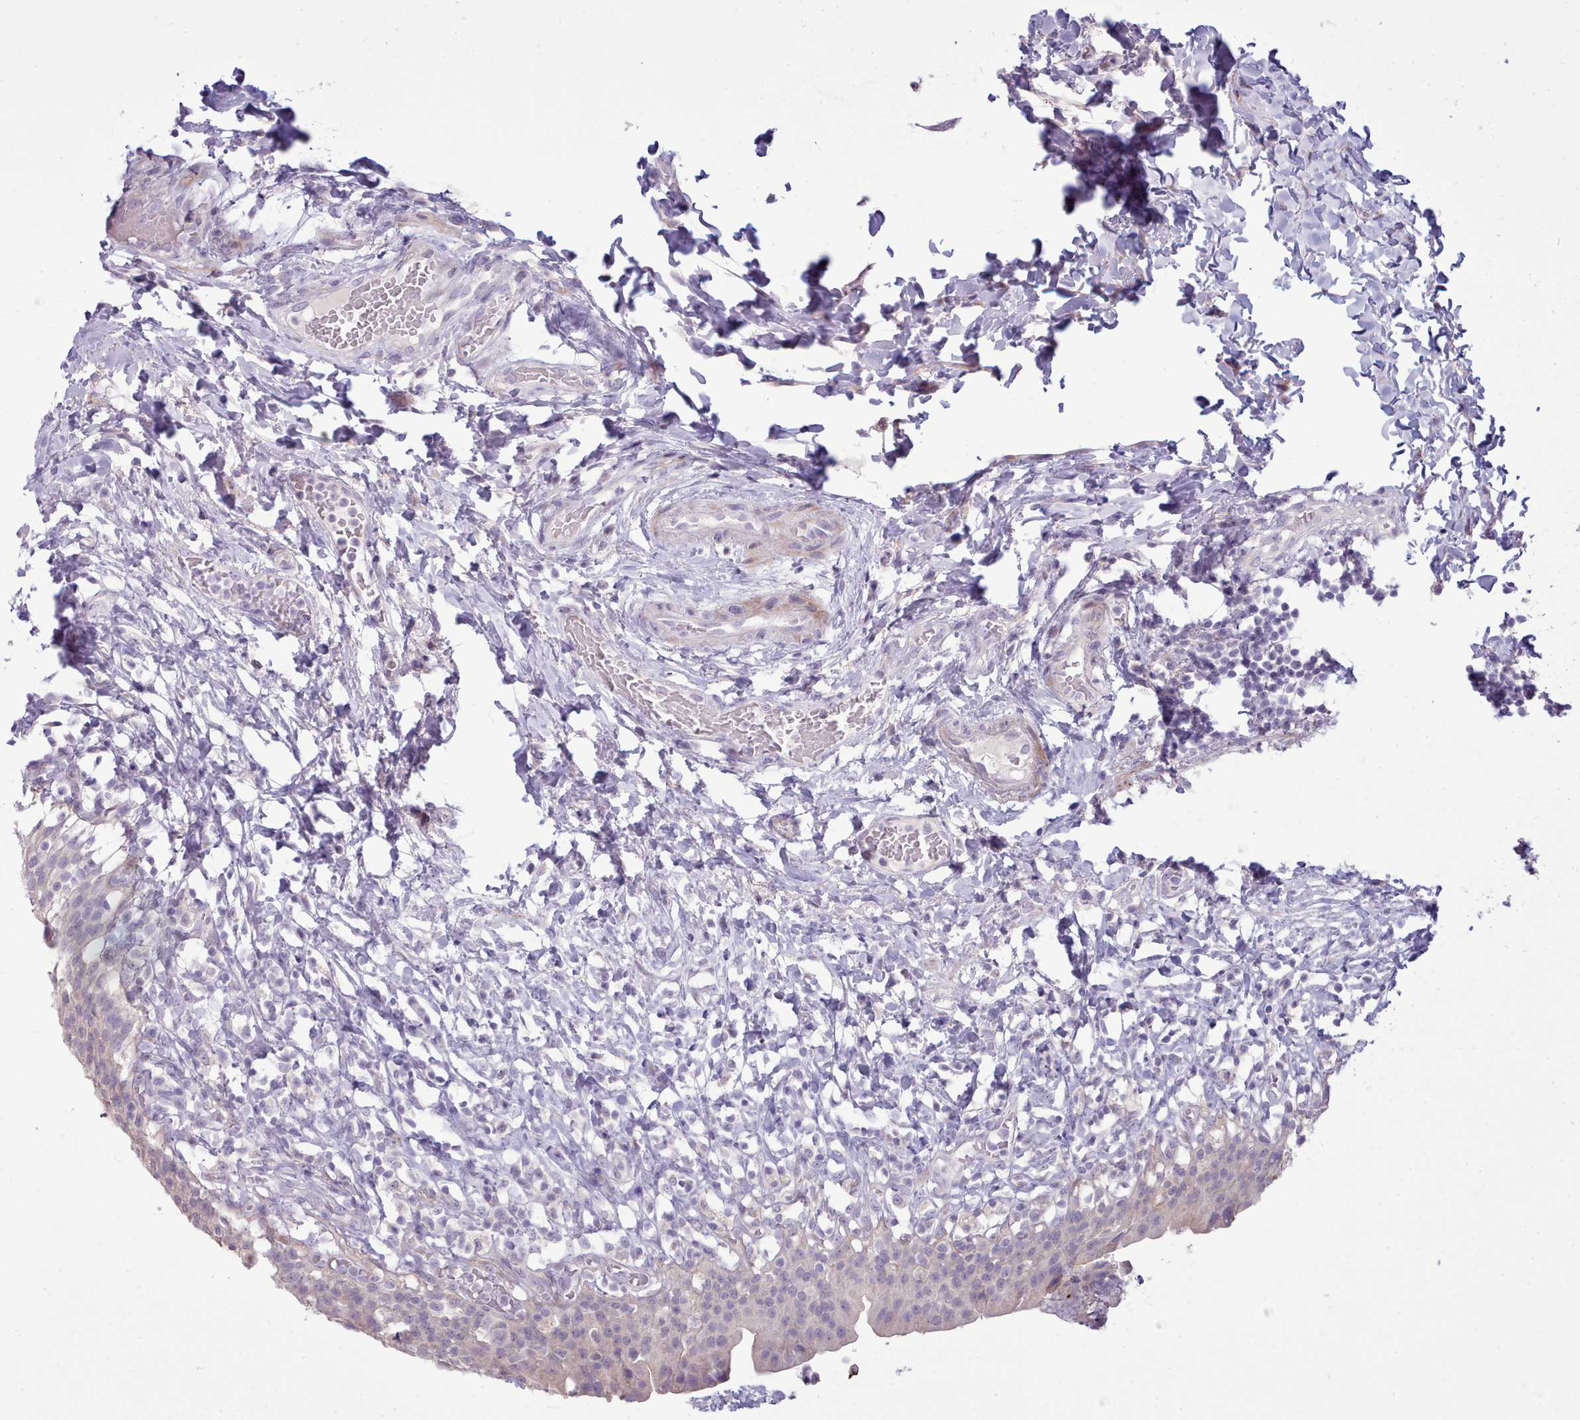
{"staining": {"intensity": "negative", "quantity": "none", "location": "none"}, "tissue": "urinary bladder", "cell_type": "Urothelial cells", "image_type": "normal", "snomed": [{"axis": "morphology", "description": "Normal tissue, NOS"}, {"axis": "morphology", "description": "Inflammation, NOS"}, {"axis": "topography", "description": "Urinary bladder"}], "caption": "DAB (3,3'-diaminobenzidine) immunohistochemical staining of benign human urinary bladder reveals no significant positivity in urothelial cells. Brightfield microscopy of IHC stained with DAB (brown) and hematoxylin (blue), captured at high magnification.", "gene": "PPP3R1", "patient": {"sex": "male", "age": 64}}